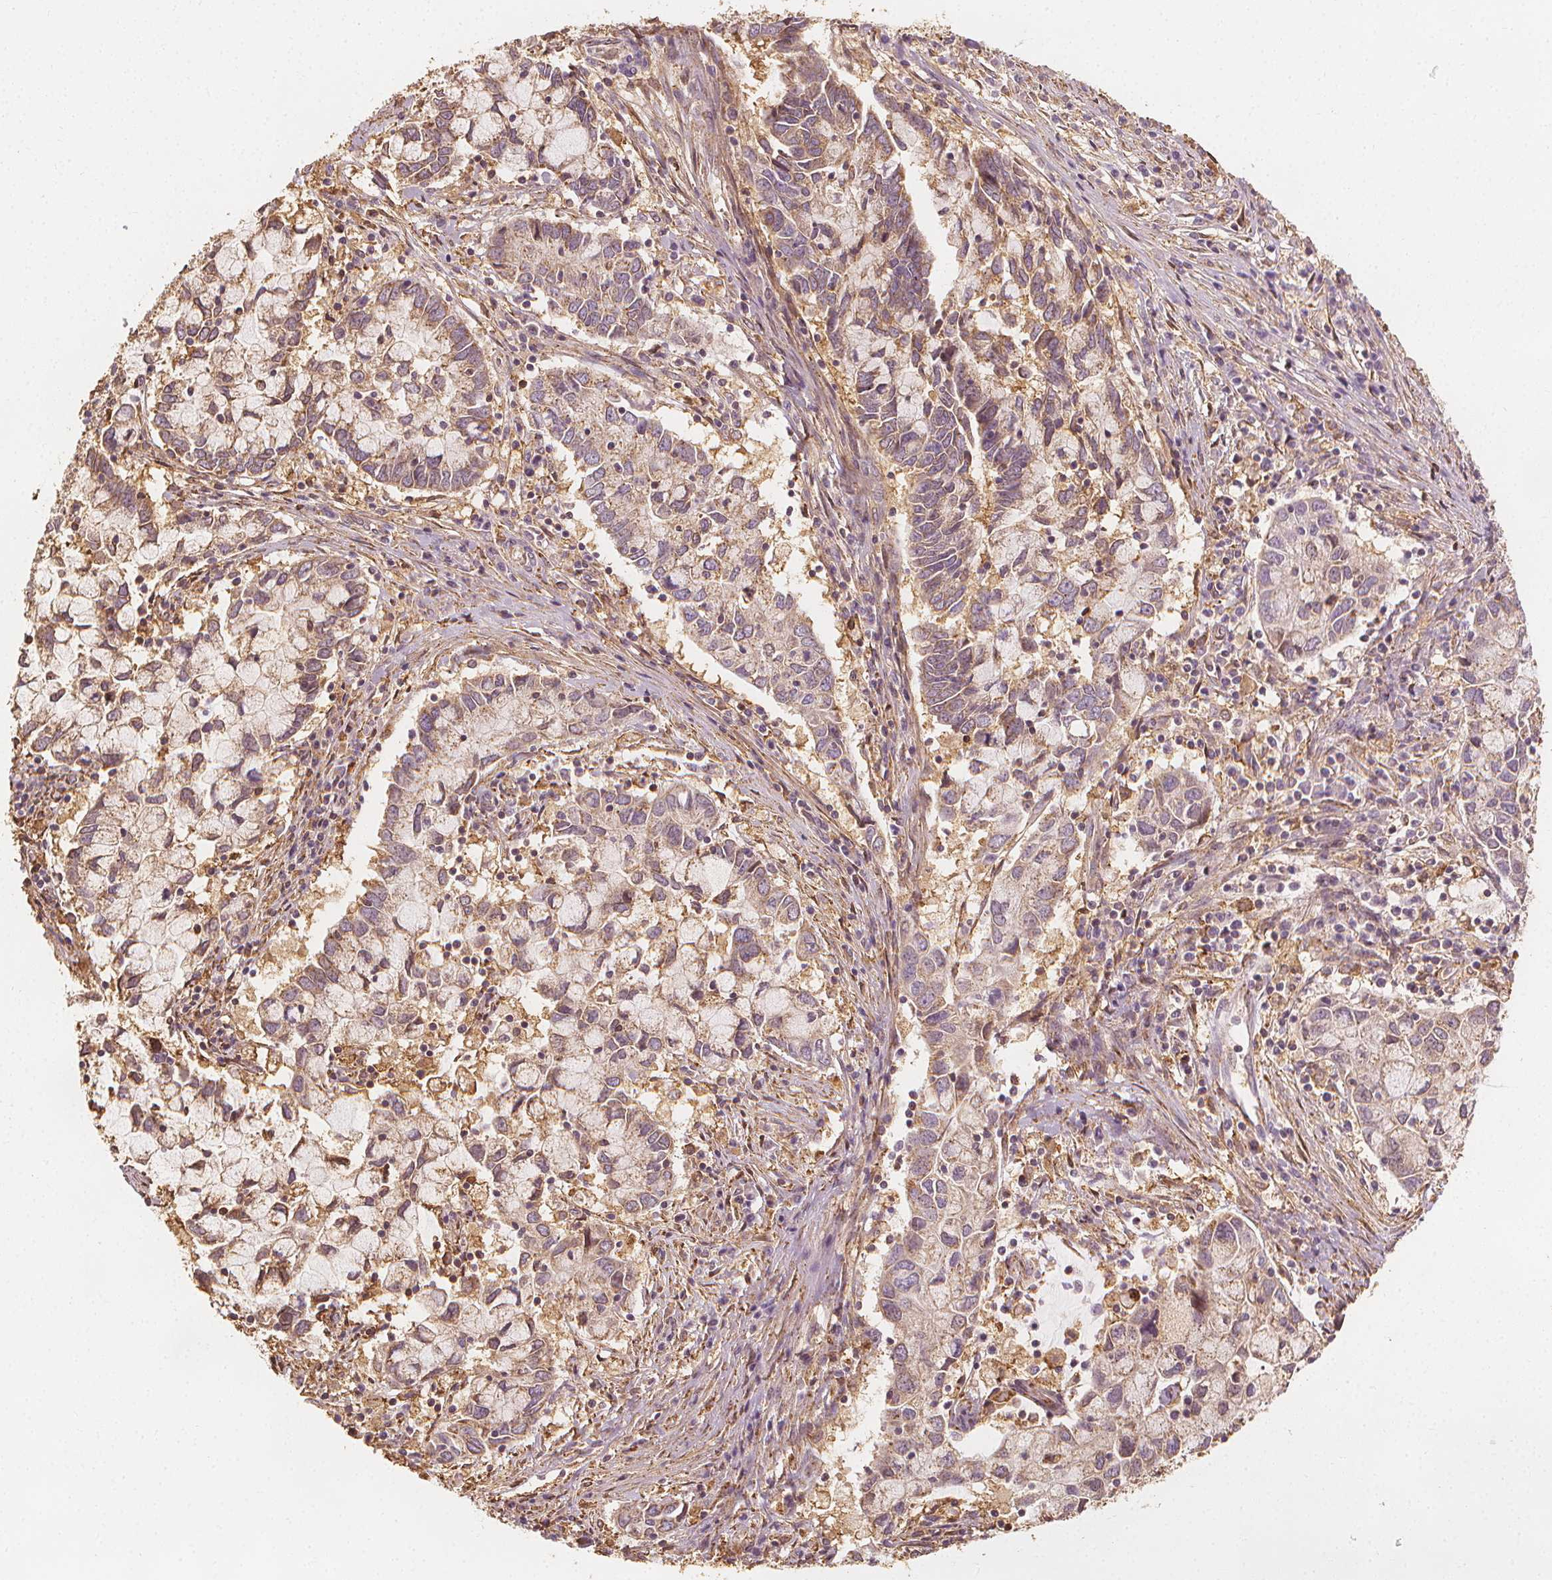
{"staining": {"intensity": "weak", "quantity": "25%-75%", "location": "cytoplasmic/membranous"}, "tissue": "cervical cancer", "cell_type": "Tumor cells", "image_type": "cancer", "snomed": [{"axis": "morphology", "description": "Adenocarcinoma, NOS"}, {"axis": "topography", "description": "Cervix"}], "caption": "This photomicrograph reveals immunohistochemistry staining of human cervical cancer, with low weak cytoplasmic/membranous expression in about 25%-75% of tumor cells.", "gene": "ARHGAP26", "patient": {"sex": "female", "age": 40}}